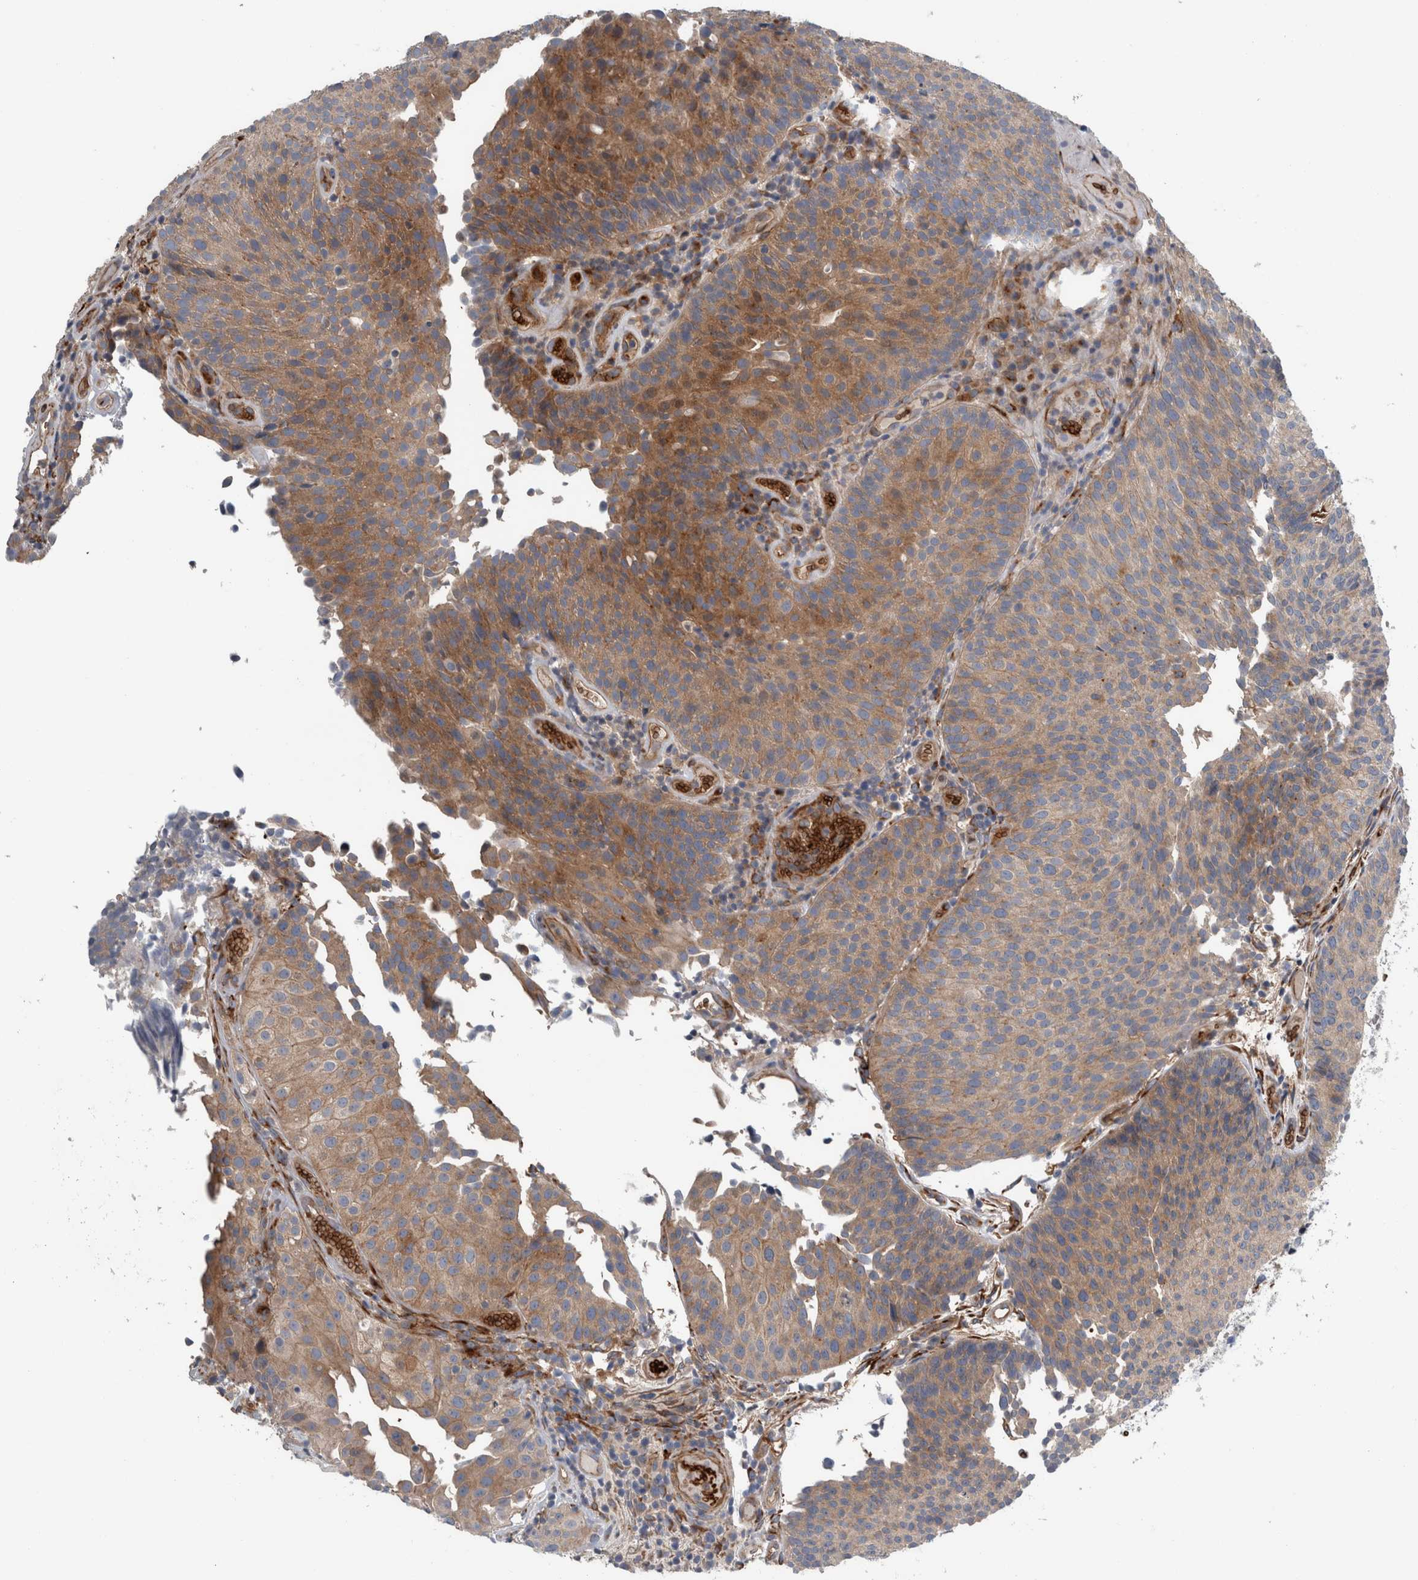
{"staining": {"intensity": "moderate", "quantity": ">75%", "location": "cytoplasmic/membranous"}, "tissue": "urothelial cancer", "cell_type": "Tumor cells", "image_type": "cancer", "snomed": [{"axis": "morphology", "description": "Urothelial carcinoma, Low grade"}, {"axis": "topography", "description": "Urinary bladder"}], "caption": "Human low-grade urothelial carcinoma stained with a protein marker exhibits moderate staining in tumor cells.", "gene": "GLT8D2", "patient": {"sex": "male", "age": 86}}